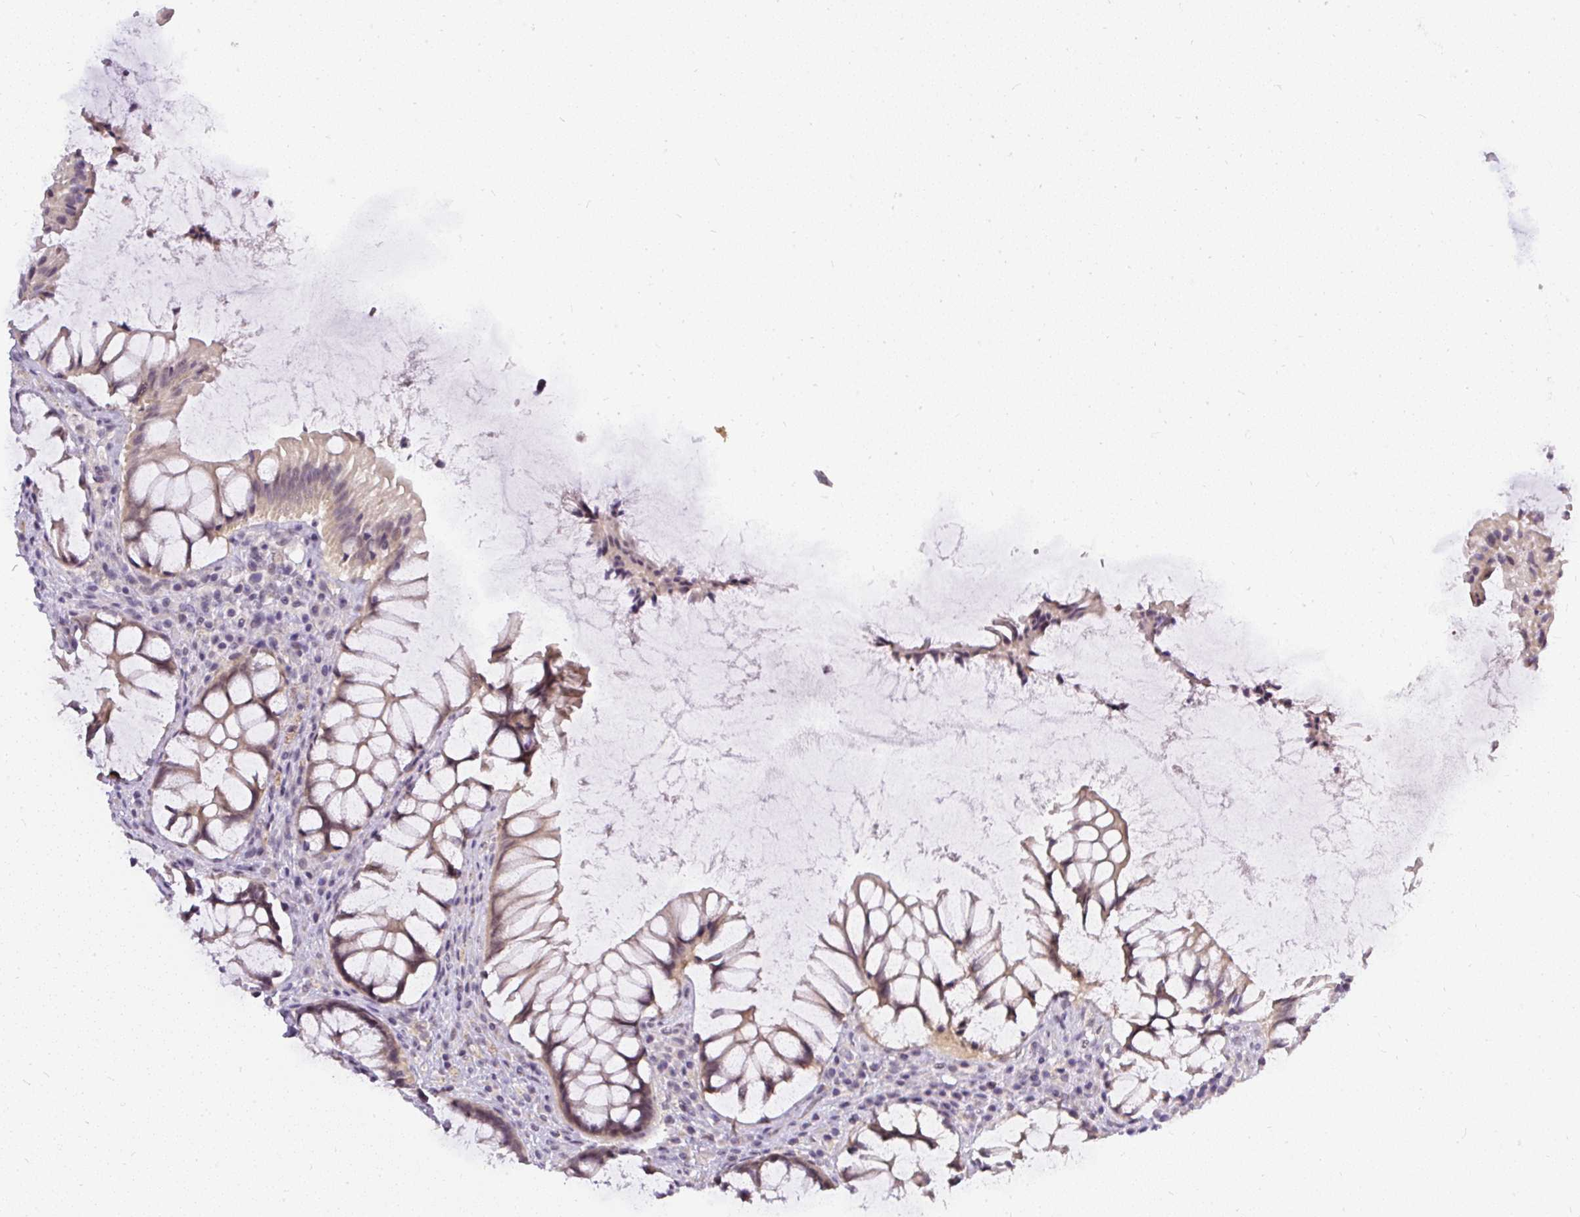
{"staining": {"intensity": "weak", "quantity": ">75%", "location": "cytoplasmic/membranous"}, "tissue": "rectum", "cell_type": "Glandular cells", "image_type": "normal", "snomed": [{"axis": "morphology", "description": "Normal tissue, NOS"}, {"axis": "topography", "description": "Rectum"}], "caption": "Immunohistochemical staining of unremarkable rectum shows >75% levels of weak cytoplasmic/membranous protein expression in approximately >75% of glandular cells.", "gene": "FAM117B", "patient": {"sex": "female", "age": 58}}